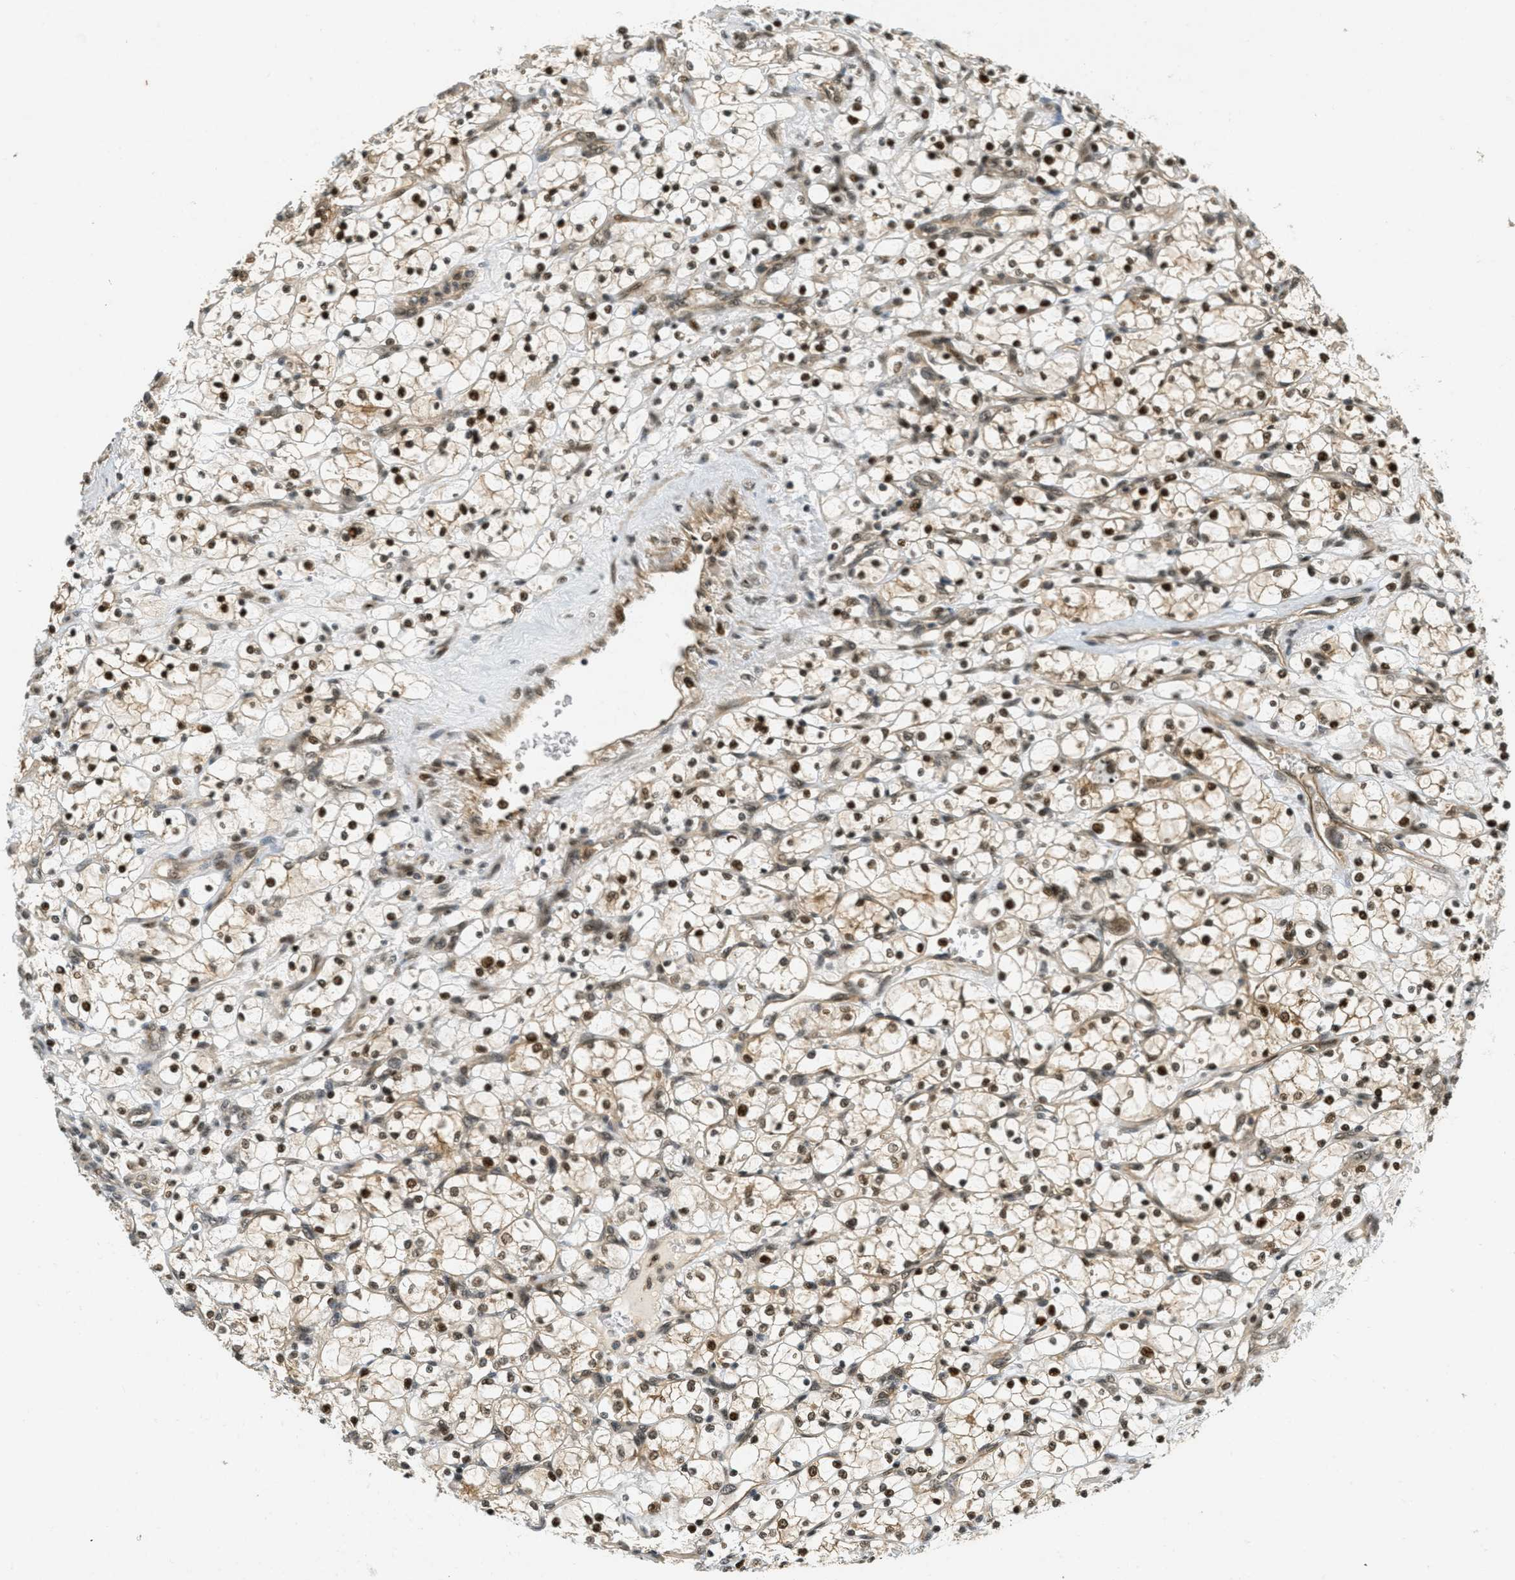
{"staining": {"intensity": "strong", "quantity": ">75%", "location": "cytoplasmic/membranous,nuclear"}, "tissue": "renal cancer", "cell_type": "Tumor cells", "image_type": "cancer", "snomed": [{"axis": "morphology", "description": "Adenocarcinoma, NOS"}, {"axis": "topography", "description": "Kidney"}], "caption": "A brown stain highlights strong cytoplasmic/membranous and nuclear staining of a protein in human renal cancer tumor cells.", "gene": "FOXM1", "patient": {"sex": "female", "age": 69}}